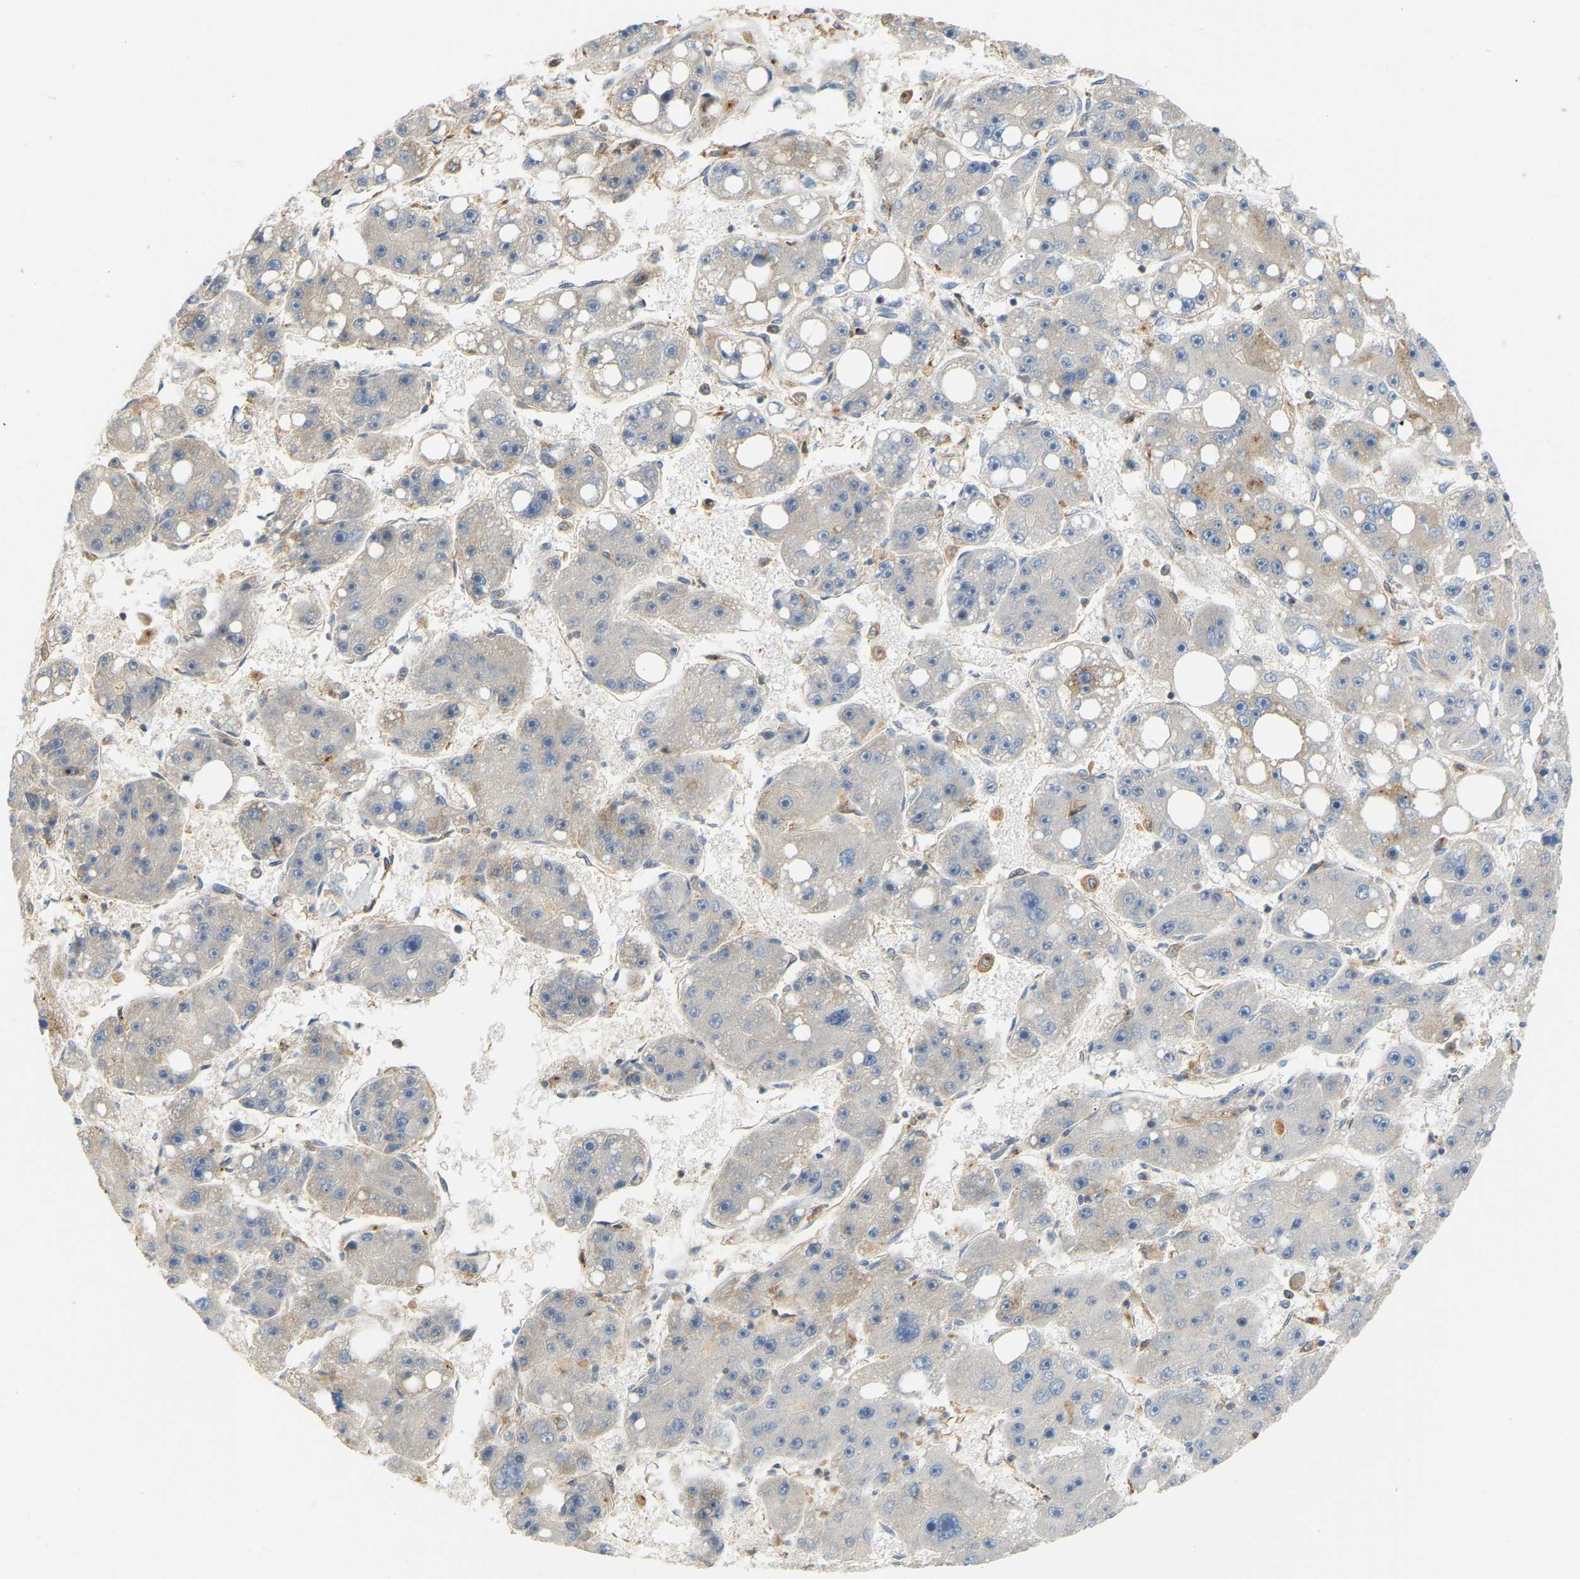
{"staining": {"intensity": "negative", "quantity": "none", "location": "none"}, "tissue": "liver cancer", "cell_type": "Tumor cells", "image_type": "cancer", "snomed": [{"axis": "morphology", "description": "Carcinoma, Hepatocellular, NOS"}, {"axis": "topography", "description": "Liver"}], "caption": "Tumor cells show no significant protein staining in liver hepatocellular carcinoma.", "gene": "PLCG2", "patient": {"sex": "female", "age": 61}}